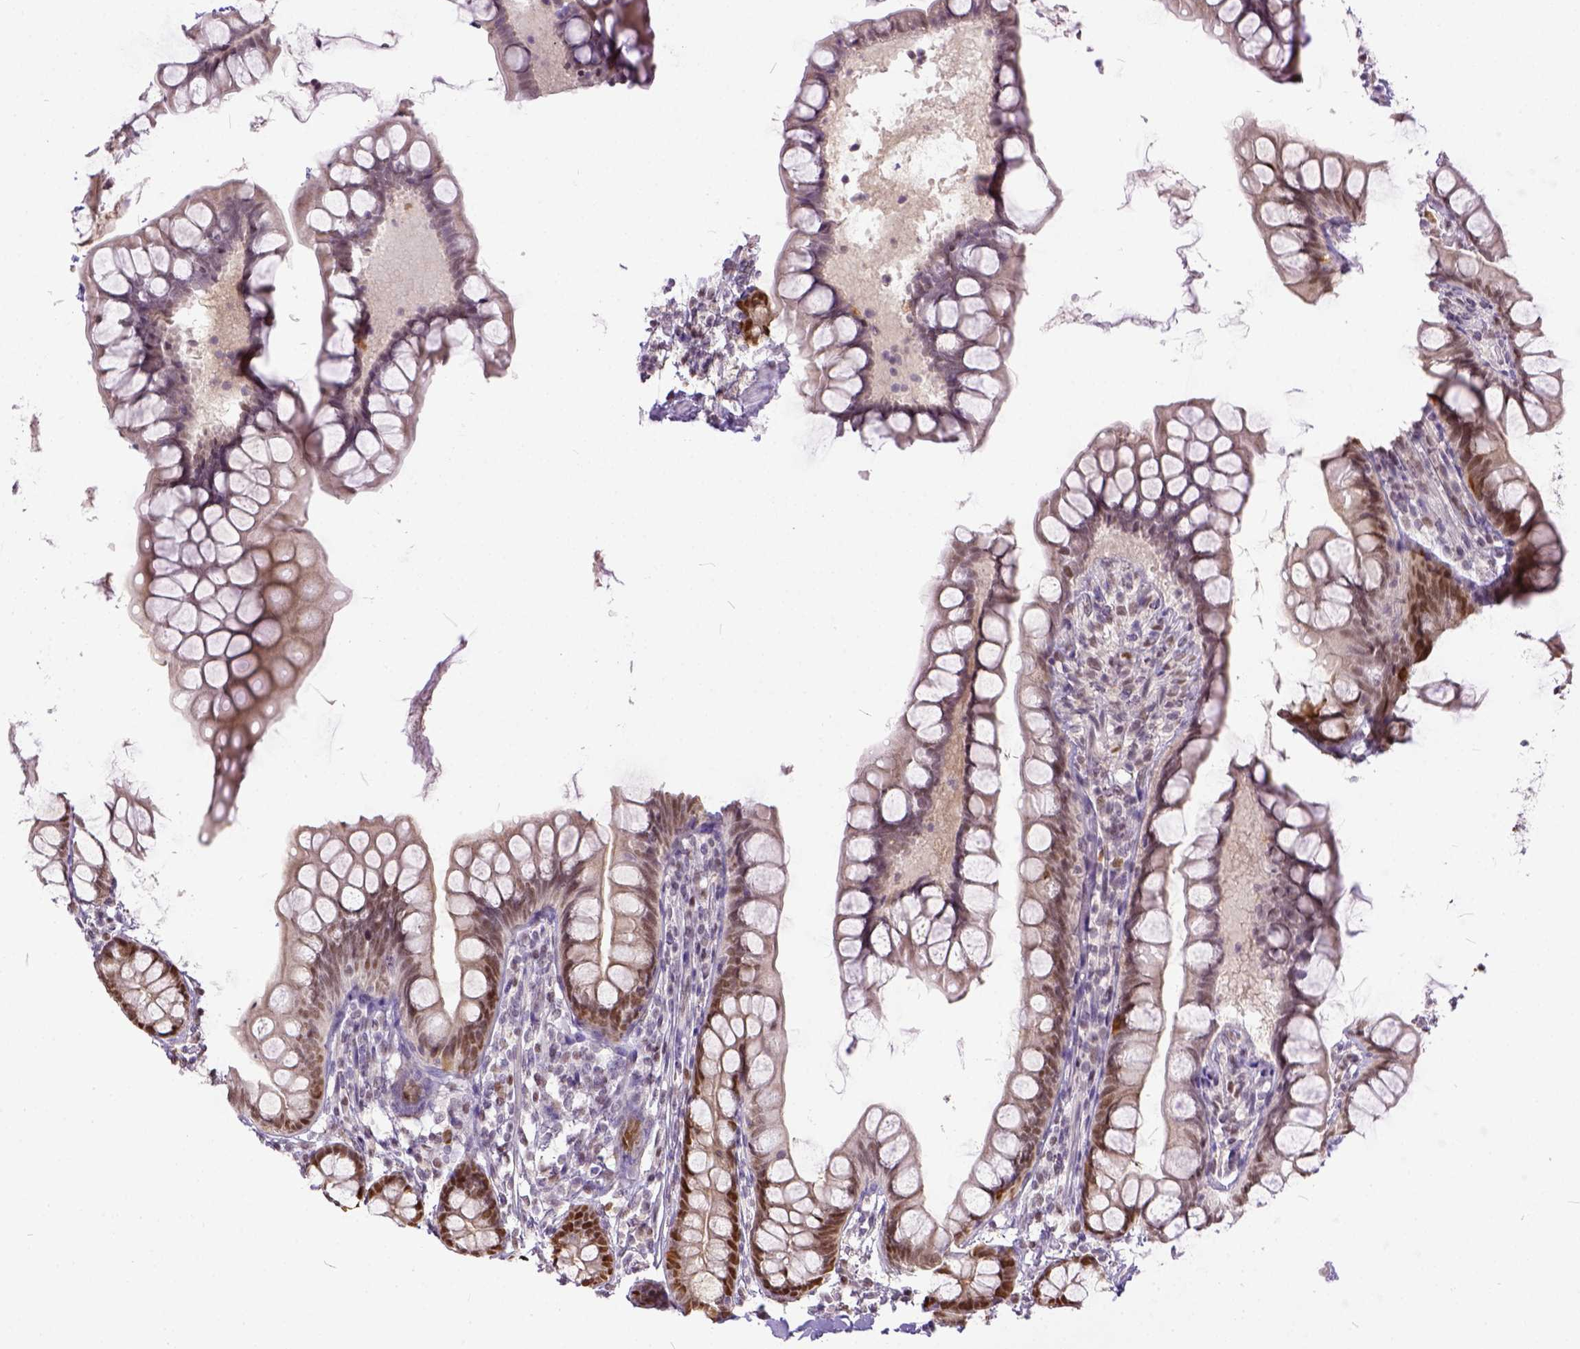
{"staining": {"intensity": "moderate", "quantity": "25%-75%", "location": "nuclear"}, "tissue": "small intestine", "cell_type": "Glandular cells", "image_type": "normal", "snomed": [{"axis": "morphology", "description": "Normal tissue, NOS"}, {"axis": "topography", "description": "Small intestine"}], "caption": "Immunohistochemical staining of unremarkable small intestine exhibits moderate nuclear protein staining in about 25%-75% of glandular cells.", "gene": "ERCC1", "patient": {"sex": "male", "age": 70}}